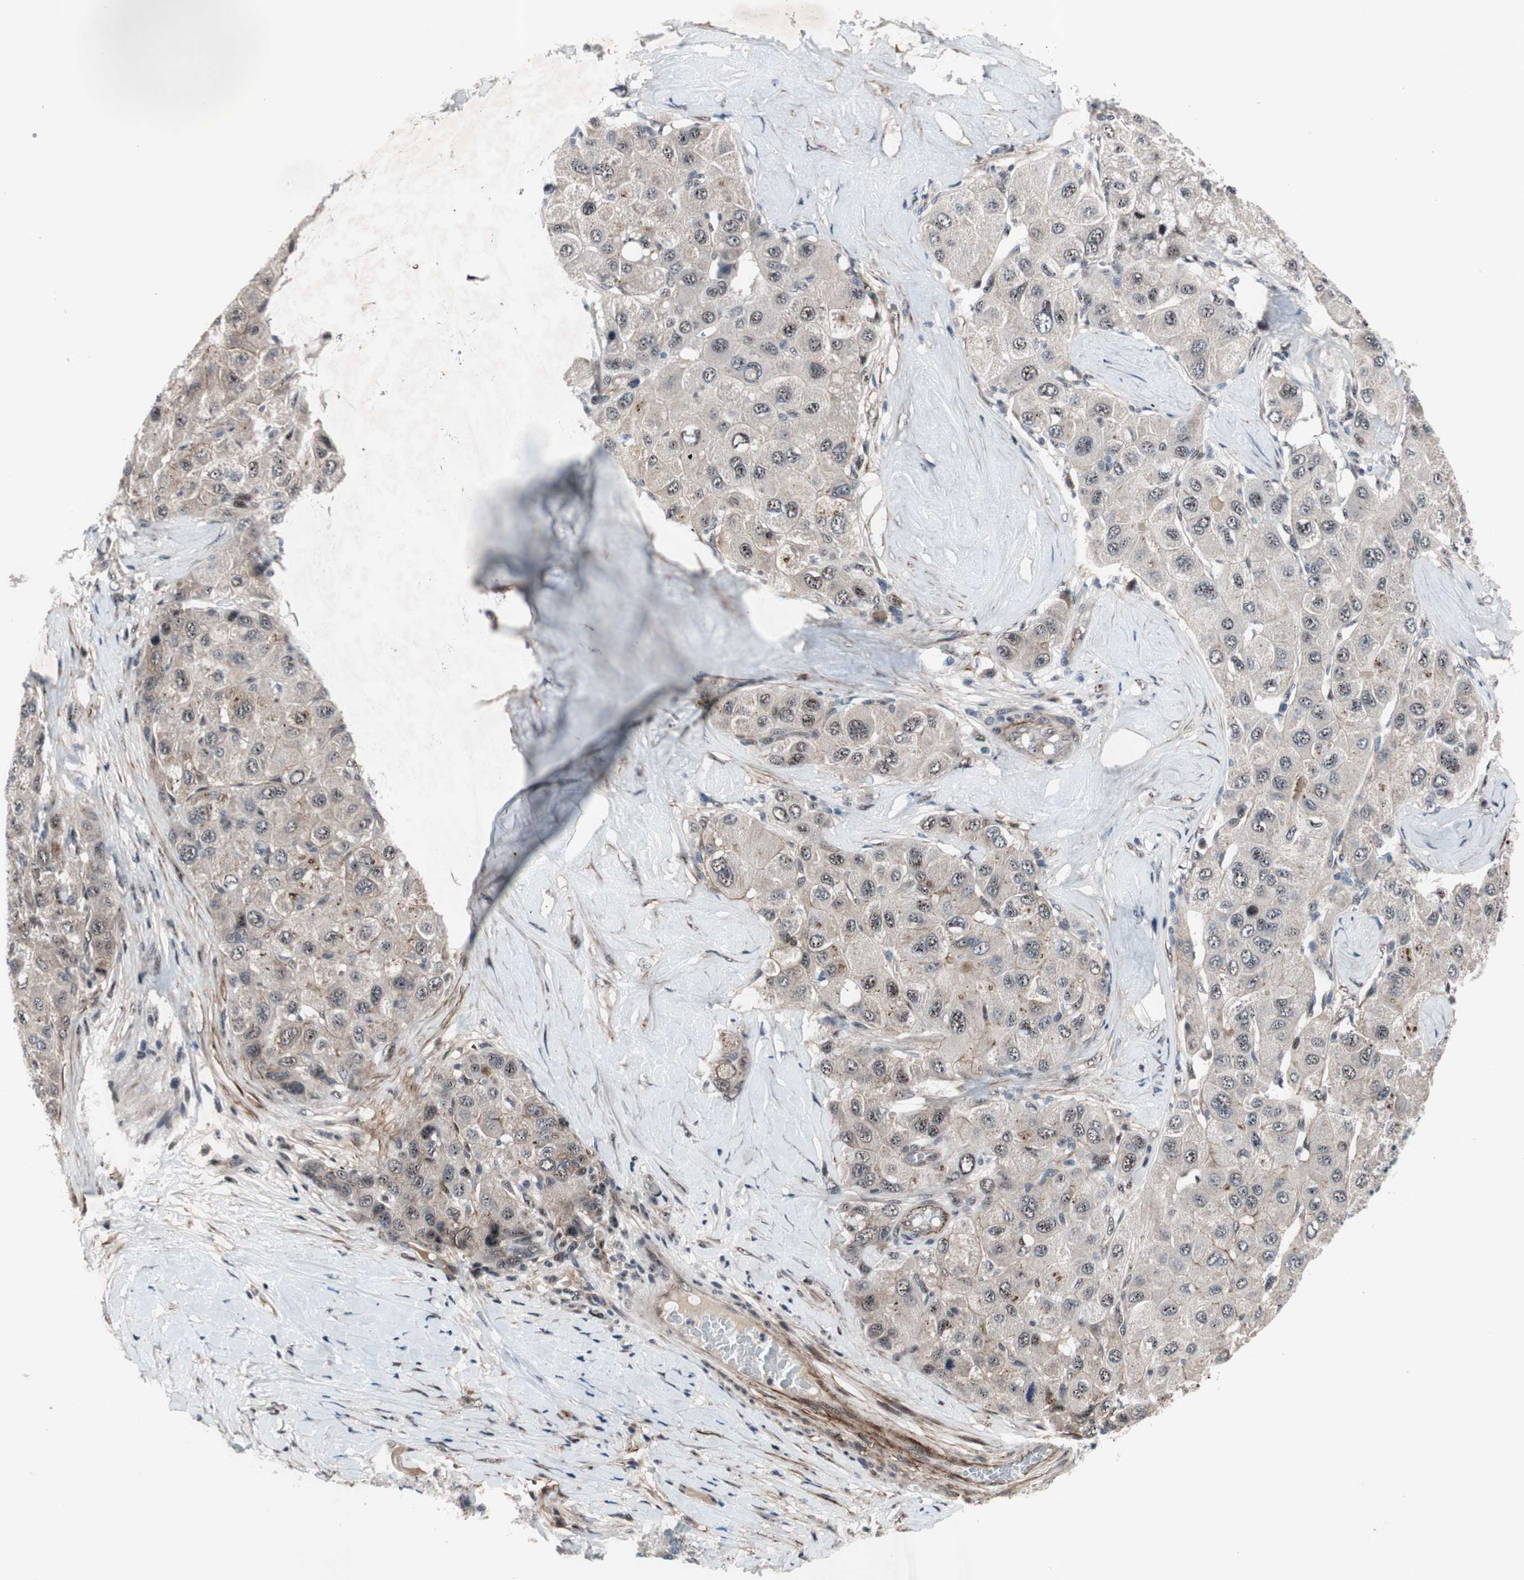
{"staining": {"intensity": "weak", "quantity": ">75%", "location": "nuclear"}, "tissue": "liver cancer", "cell_type": "Tumor cells", "image_type": "cancer", "snomed": [{"axis": "morphology", "description": "Carcinoma, Hepatocellular, NOS"}, {"axis": "topography", "description": "Liver"}], "caption": "Liver hepatocellular carcinoma tissue exhibits weak nuclear expression in about >75% of tumor cells", "gene": "SOX7", "patient": {"sex": "male", "age": 80}}